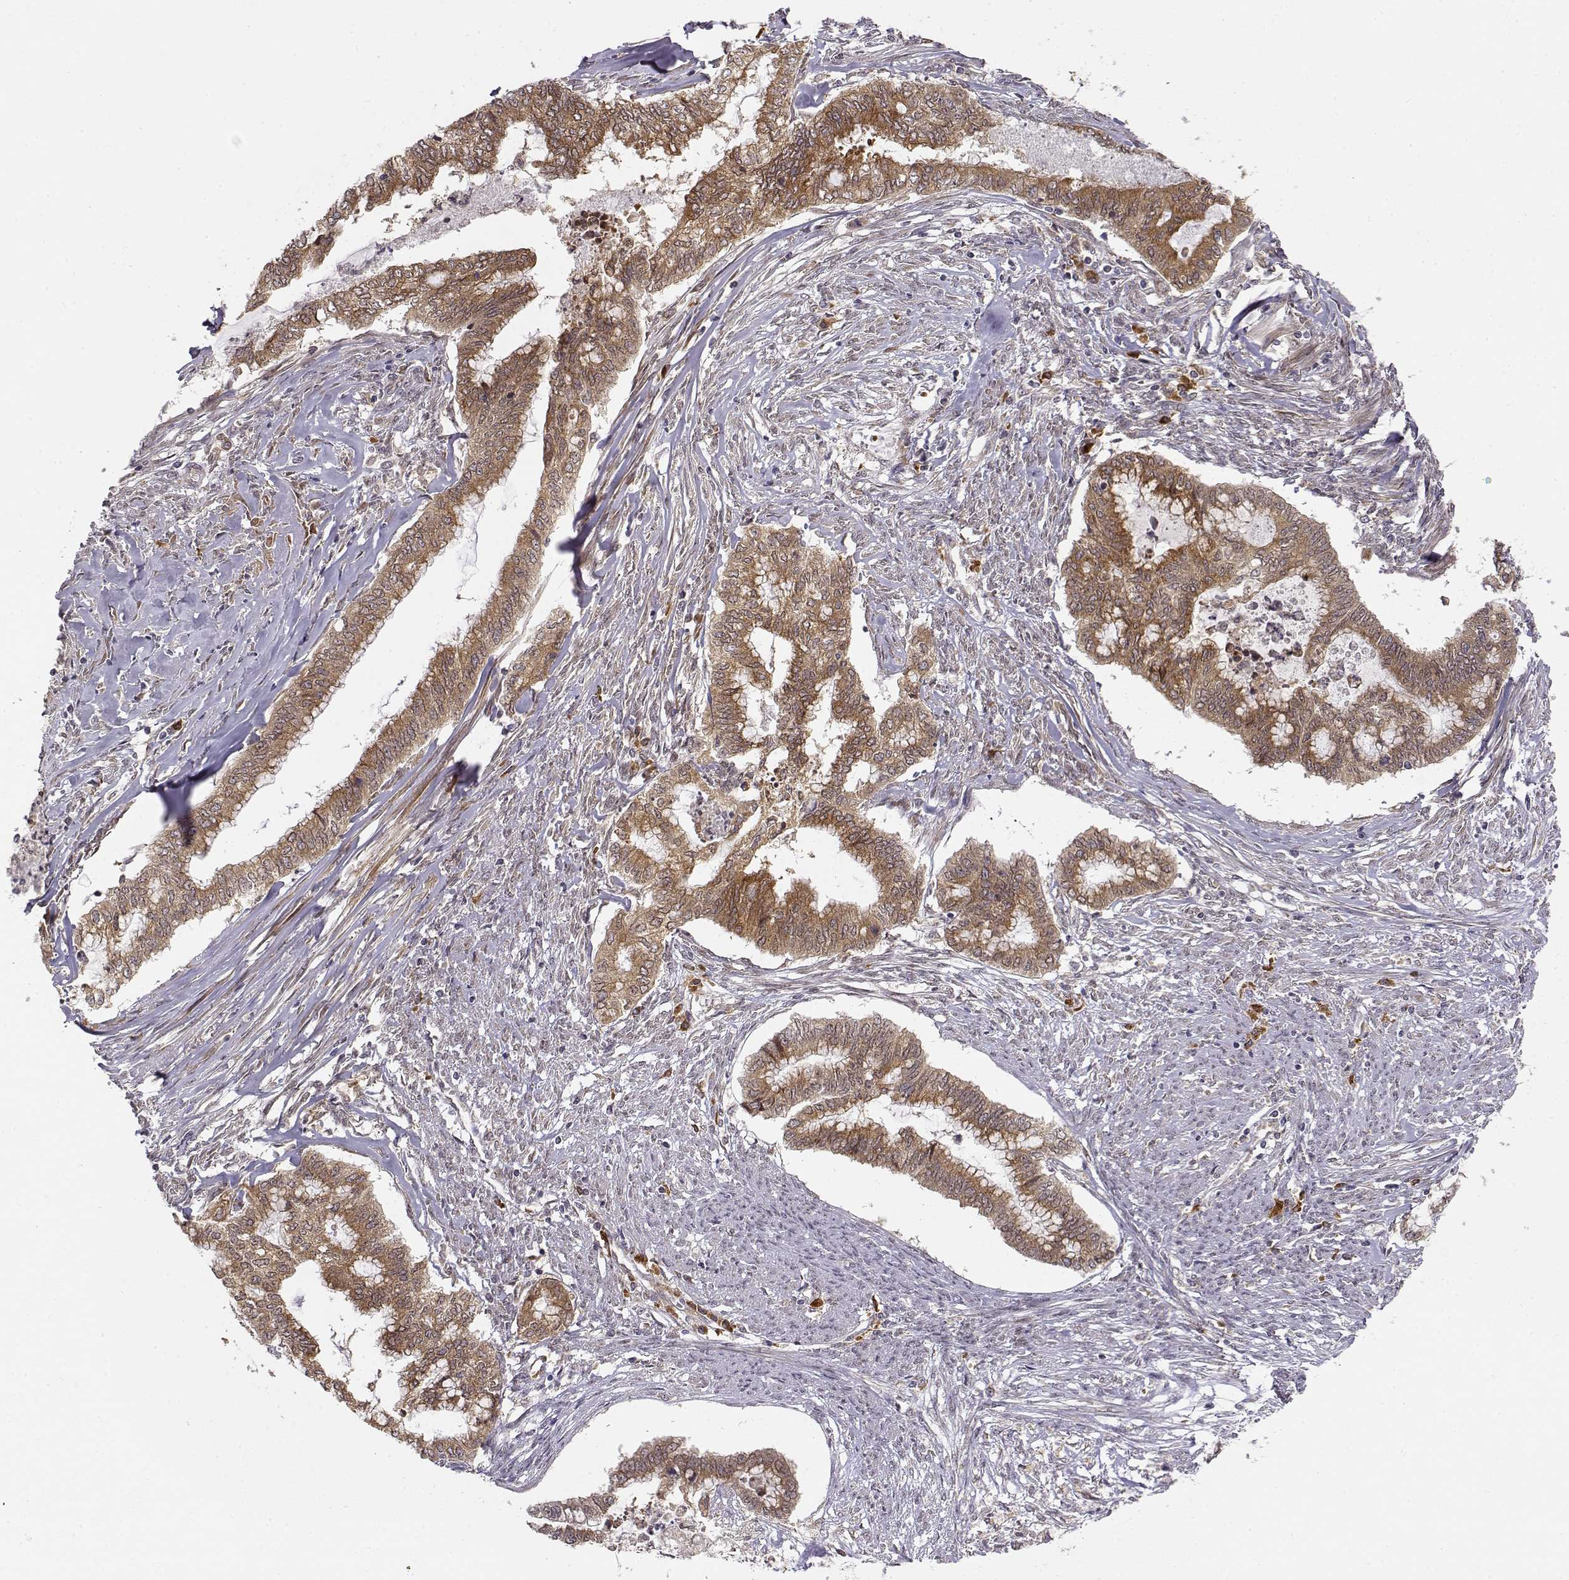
{"staining": {"intensity": "moderate", "quantity": ">75%", "location": "cytoplasmic/membranous"}, "tissue": "endometrial cancer", "cell_type": "Tumor cells", "image_type": "cancer", "snomed": [{"axis": "morphology", "description": "Adenocarcinoma, NOS"}, {"axis": "topography", "description": "Endometrium"}], "caption": "A brown stain highlights moderate cytoplasmic/membranous positivity of a protein in endometrial adenocarcinoma tumor cells.", "gene": "ERGIC2", "patient": {"sex": "female", "age": 79}}